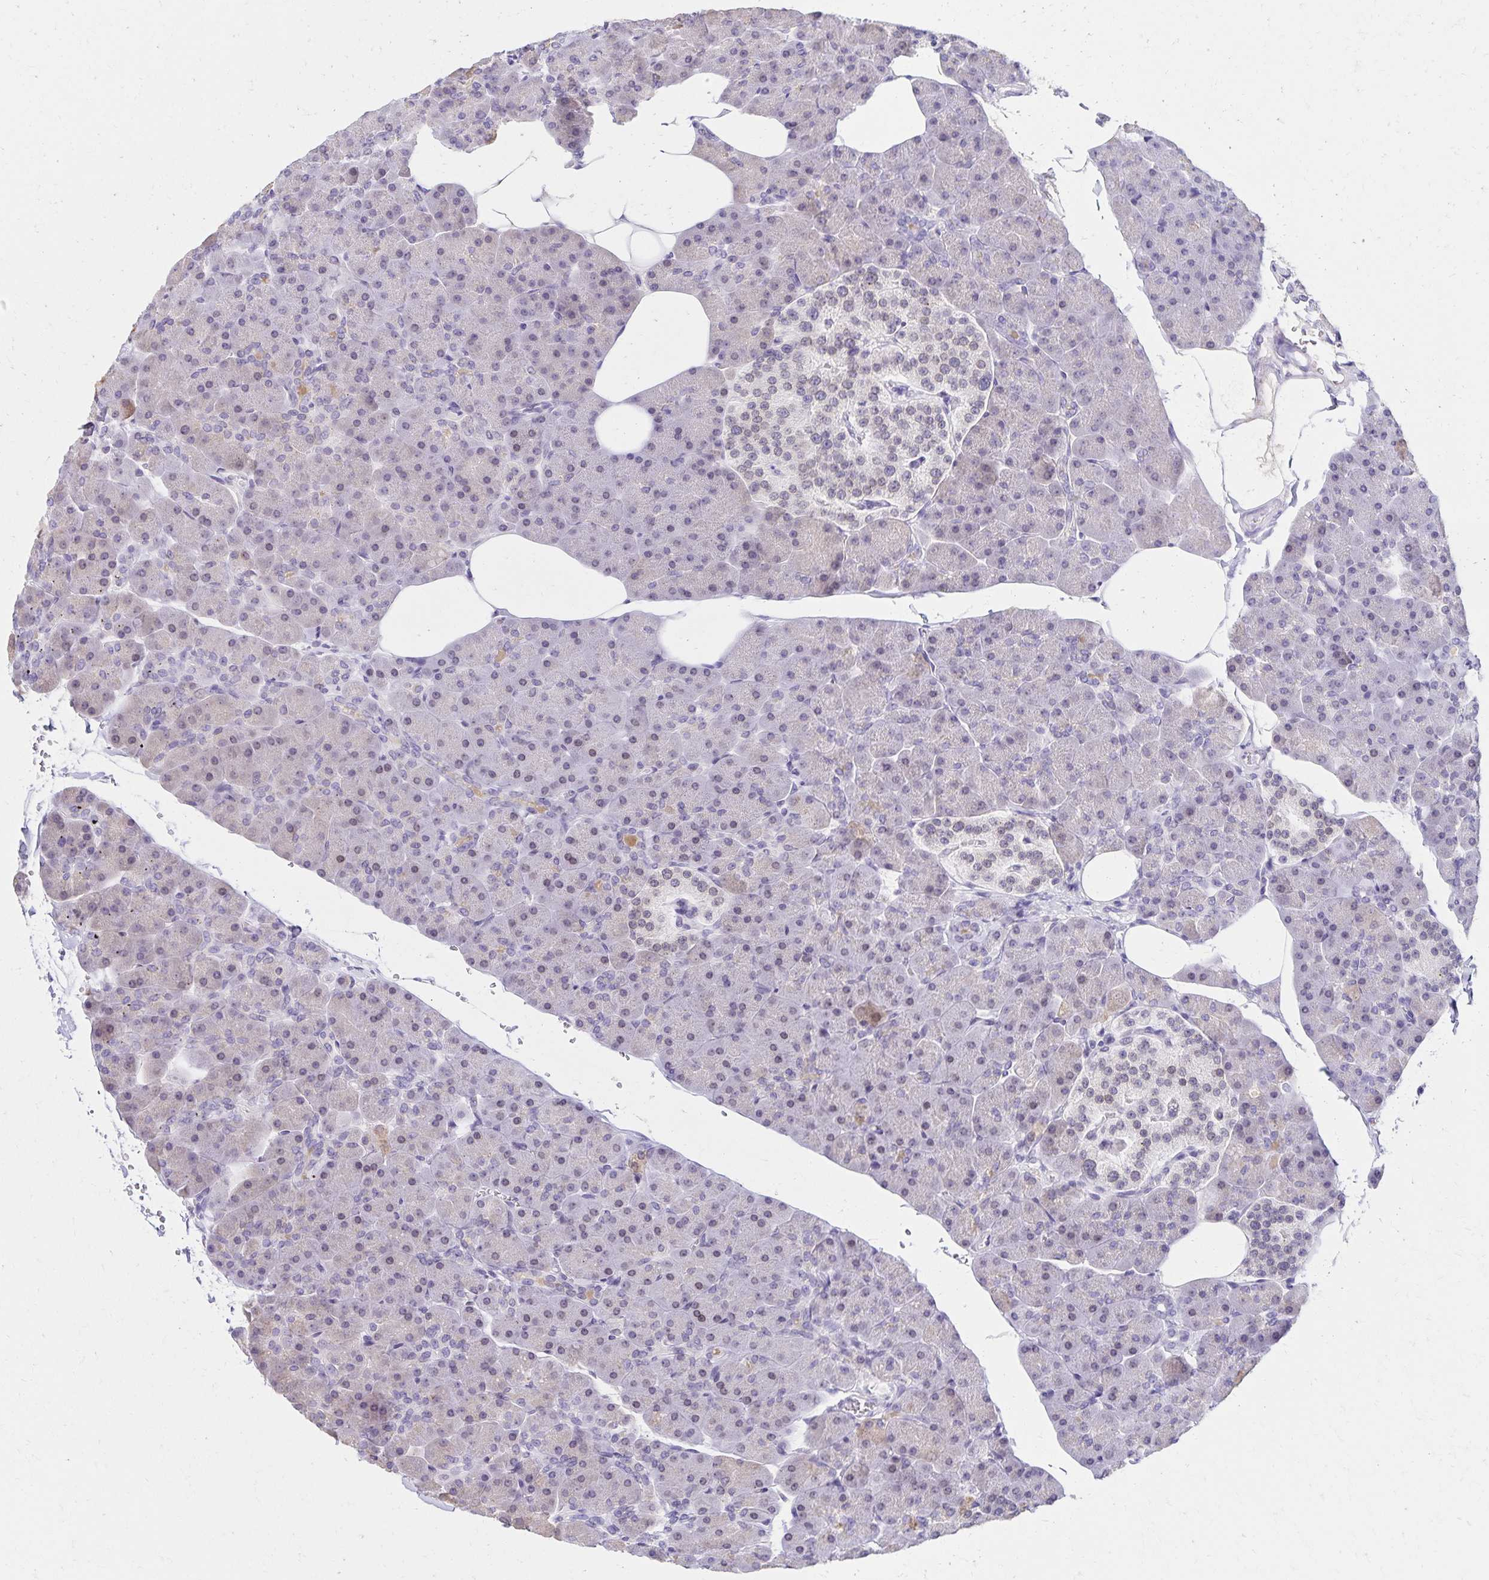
{"staining": {"intensity": "weak", "quantity": "<25%", "location": "nuclear"}, "tissue": "pancreas", "cell_type": "Exocrine glandular cells", "image_type": "normal", "snomed": [{"axis": "morphology", "description": "Normal tissue, NOS"}, {"axis": "topography", "description": "Pancreas"}], "caption": "High power microscopy micrograph of an immunohistochemistry micrograph of benign pancreas, revealing no significant positivity in exocrine glandular cells. (DAB immunohistochemistry (IHC), high magnification).", "gene": "FAM166C", "patient": {"sex": "male", "age": 35}}